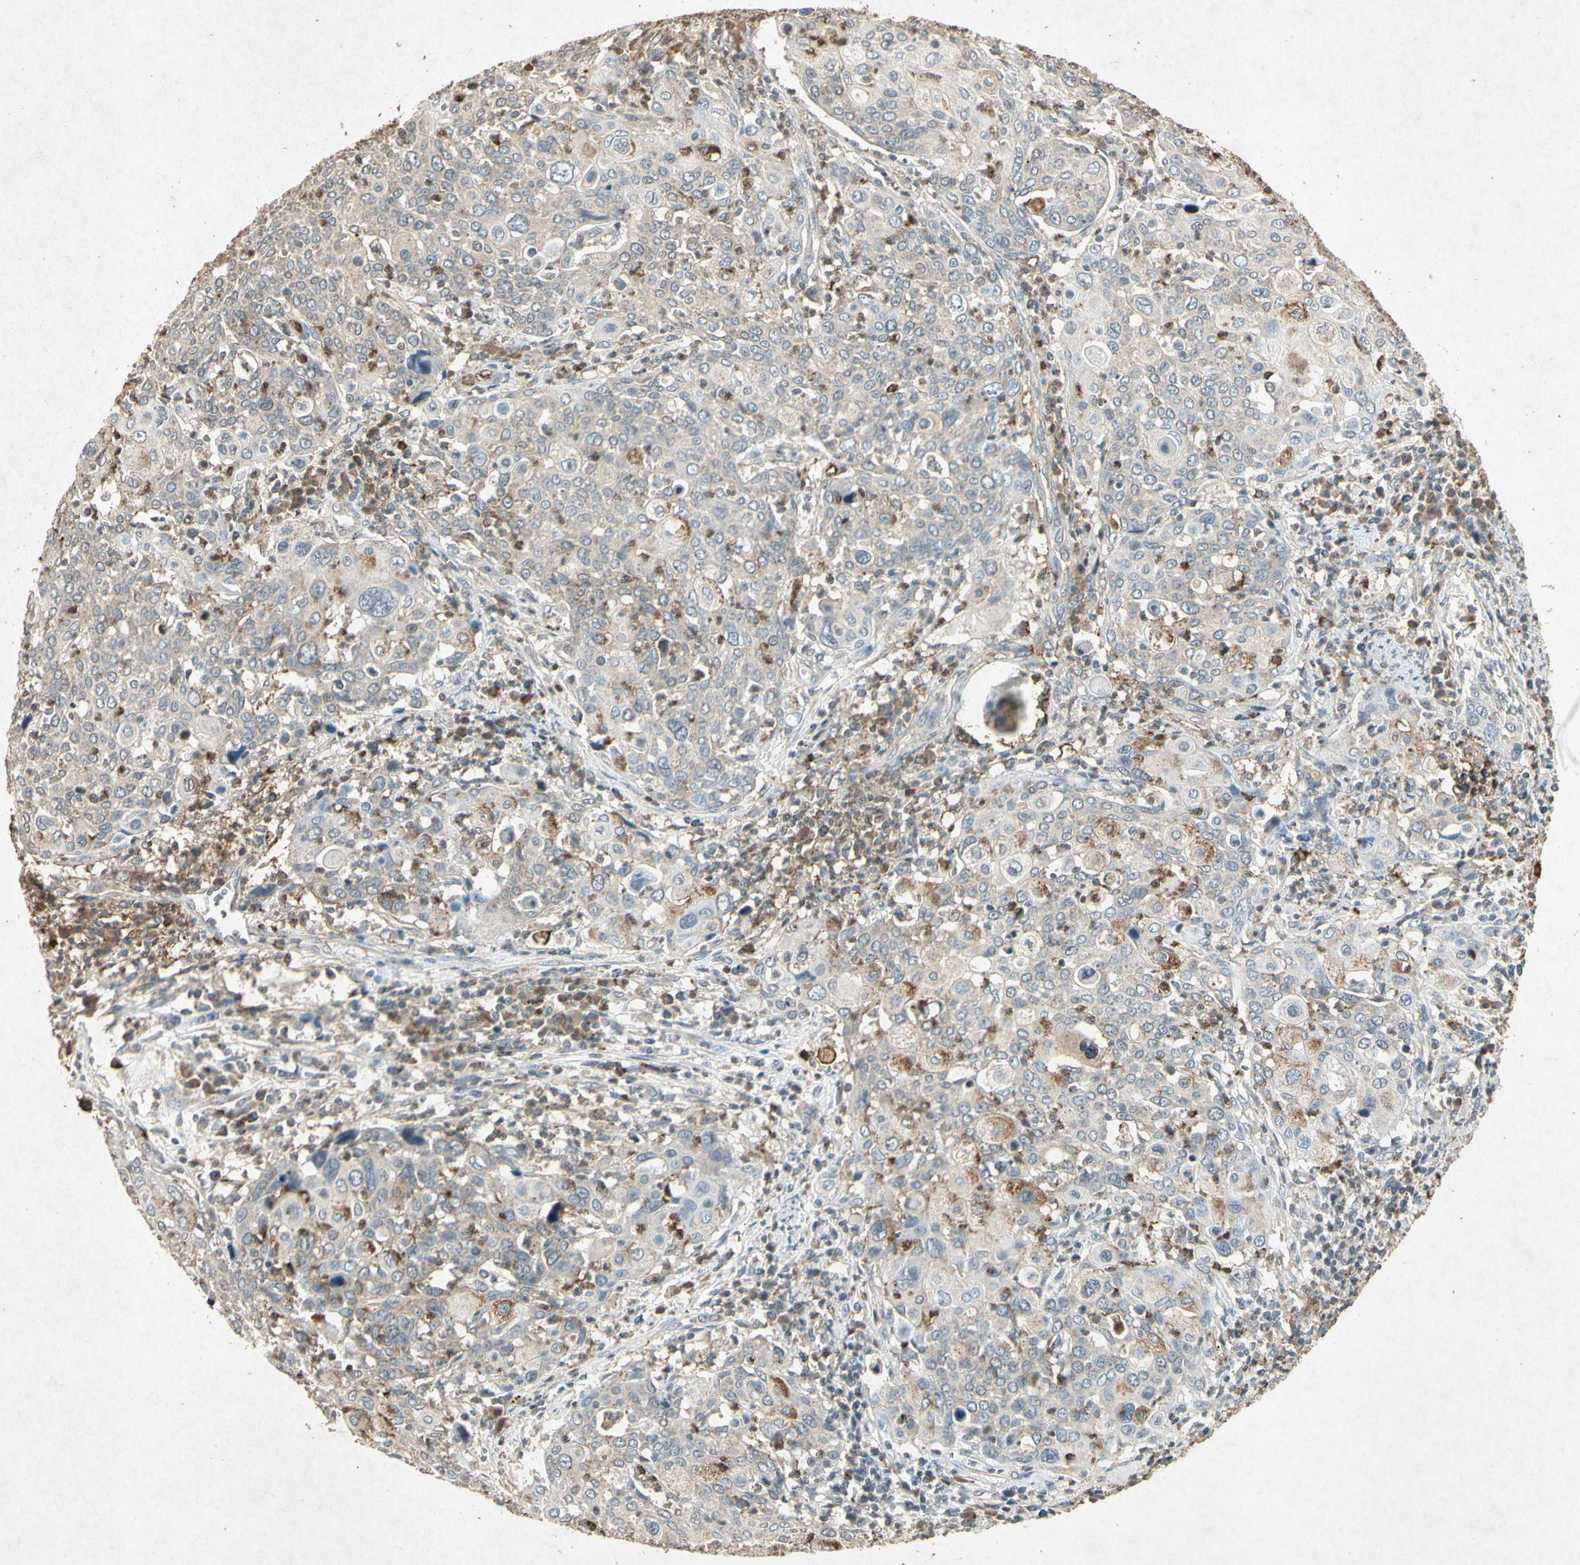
{"staining": {"intensity": "weak", "quantity": "25%-75%", "location": "cytoplasmic/membranous"}, "tissue": "cervical cancer", "cell_type": "Tumor cells", "image_type": "cancer", "snomed": [{"axis": "morphology", "description": "Squamous cell carcinoma, NOS"}, {"axis": "topography", "description": "Cervix"}], "caption": "The immunohistochemical stain shows weak cytoplasmic/membranous expression in tumor cells of cervical cancer (squamous cell carcinoma) tissue.", "gene": "MSRB1", "patient": {"sex": "female", "age": 40}}